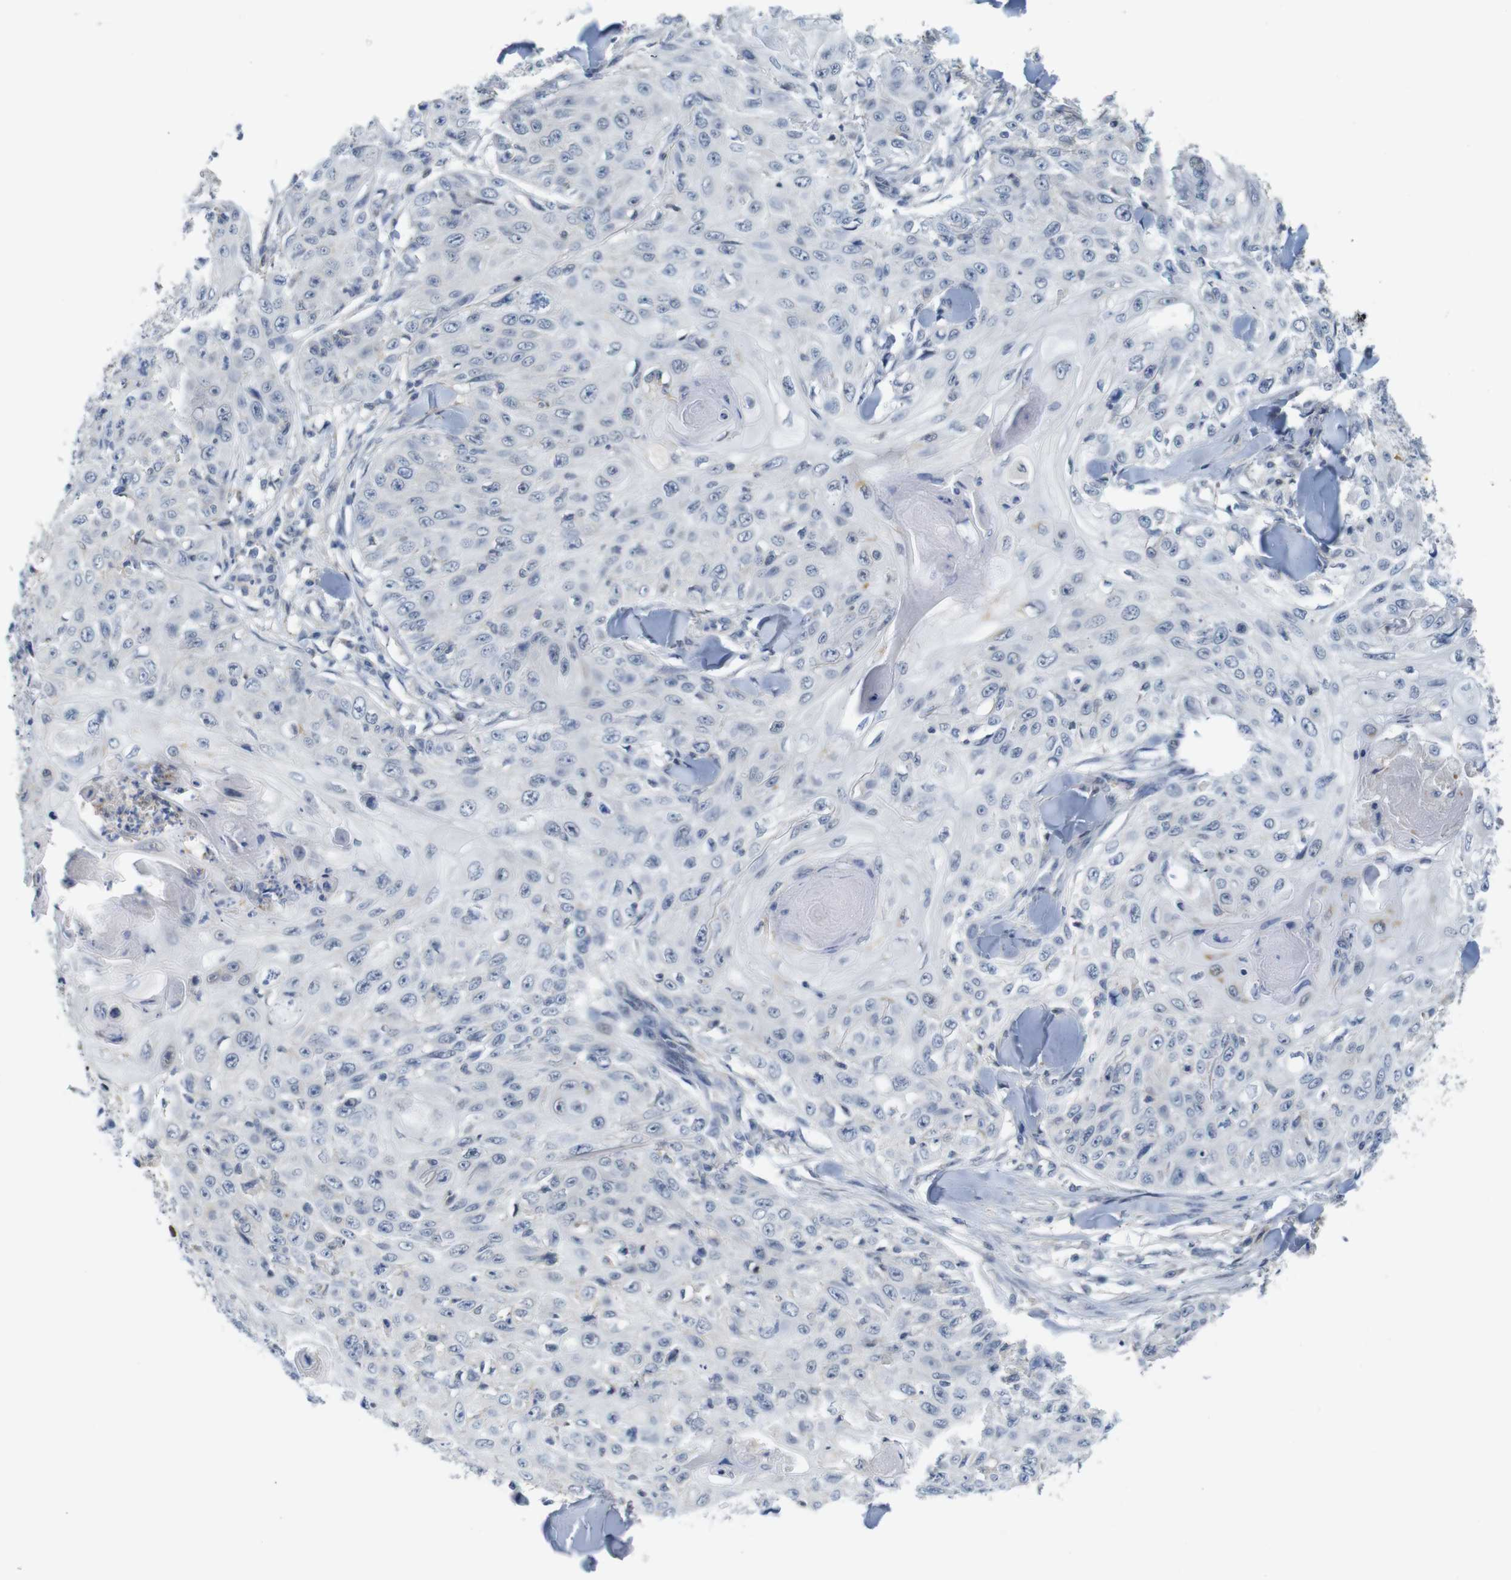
{"staining": {"intensity": "negative", "quantity": "none", "location": "none"}, "tissue": "skin cancer", "cell_type": "Tumor cells", "image_type": "cancer", "snomed": [{"axis": "morphology", "description": "Squamous cell carcinoma, NOS"}, {"axis": "topography", "description": "Skin"}], "caption": "Immunohistochemistry (IHC) photomicrograph of human squamous cell carcinoma (skin) stained for a protein (brown), which shows no staining in tumor cells. The staining was performed using DAB (3,3'-diaminobenzidine) to visualize the protein expression in brown, while the nuclei were stained in blue with hematoxylin (Magnification: 20x).", "gene": "OTOF", "patient": {"sex": "male", "age": 86}}